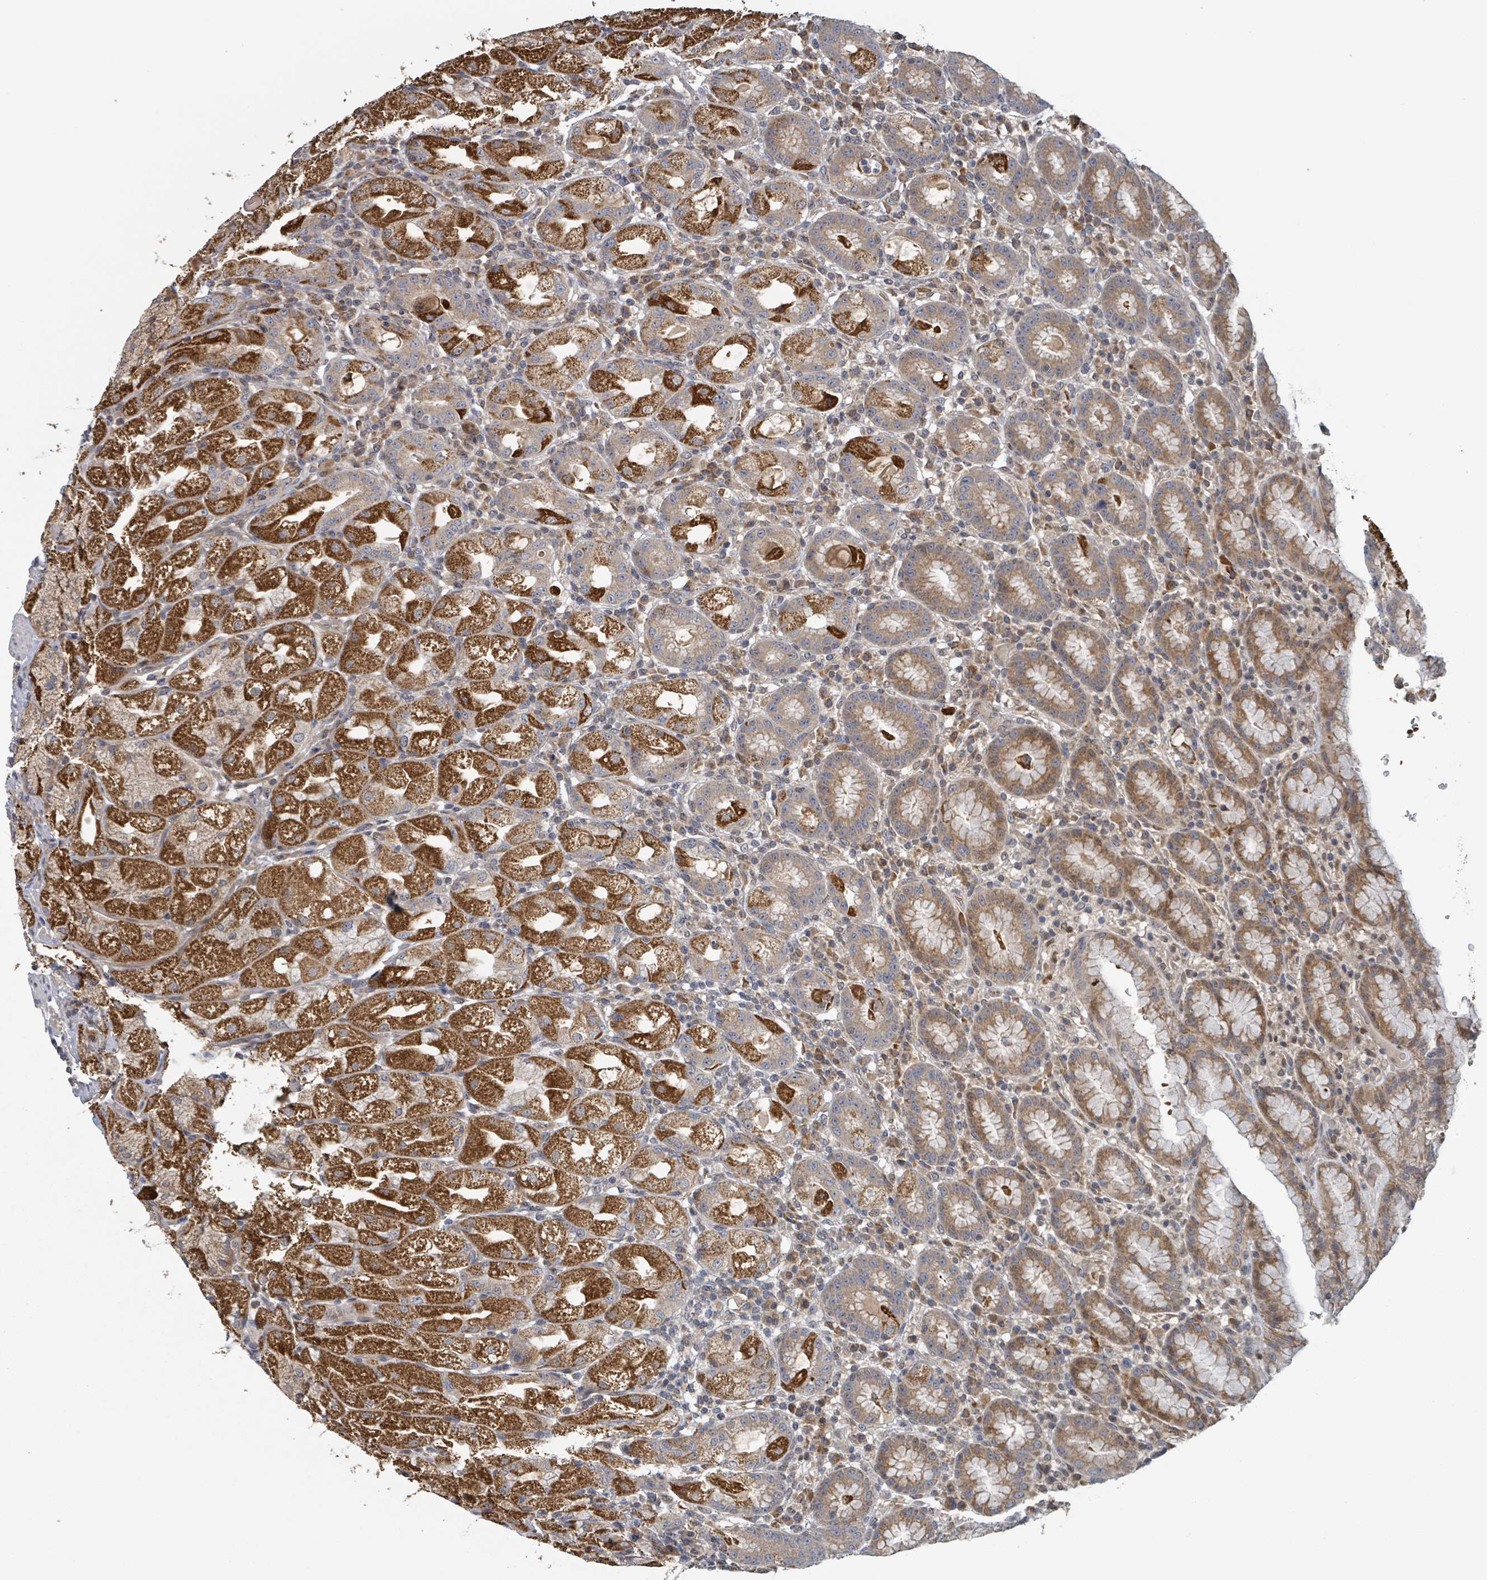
{"staining": {"intensity": "strong", "quantity": ">75%", "location": "cytoplasmic/membranous"}, "tissue": "stomach", "cell_type": "Glandular cells", "image_type": "normal", "snomed": [{"axis": "morphology", "description": "Normal tissue, NOS"}, {"axis": "topography", "description": "Stomach, upper"}], "caption": "Immunohistochemical staining of normal stomach demonstrates >75% levels of strong cytoplasmic/membranous protein positivity in about >75% of glandular cells. (Brightfield microscopy of DAB IHC at high magnification).", "gene": "HIVEP1", "patient": {"sex": "male", "age": 52}}